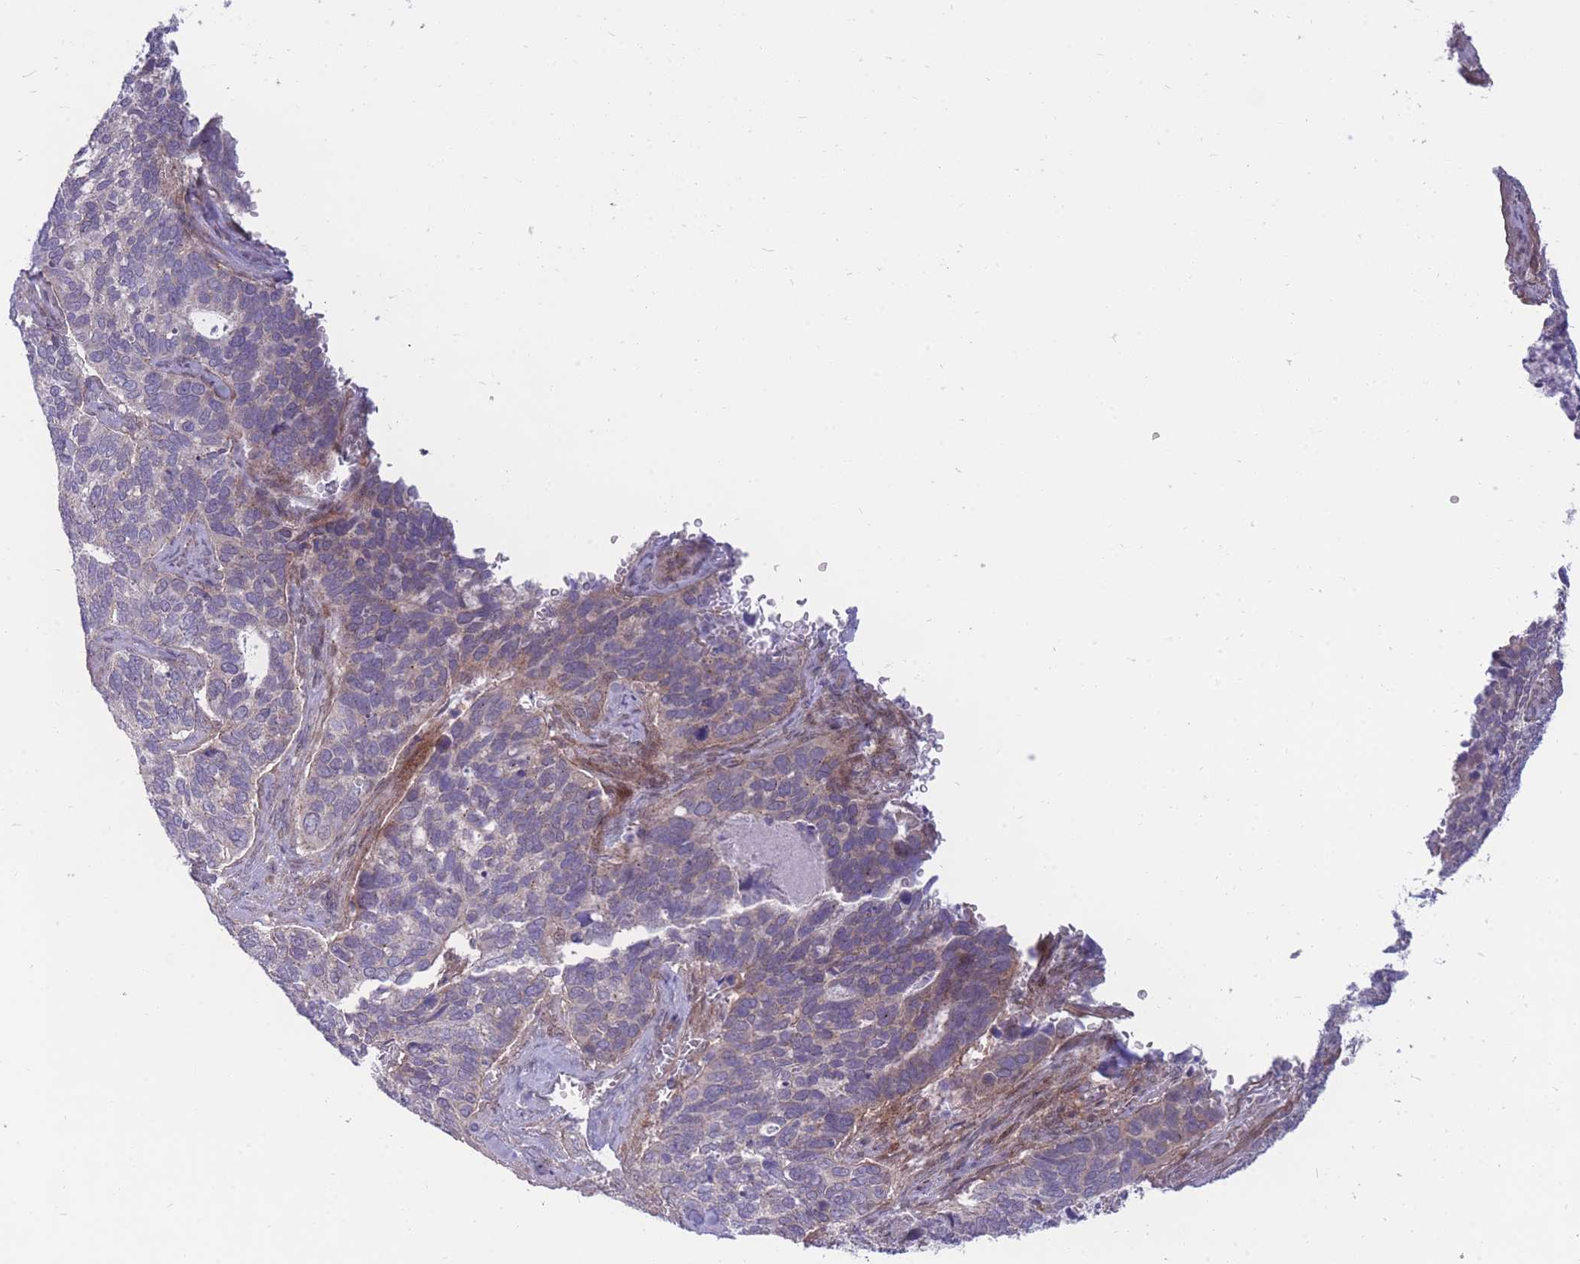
{"staining": {"intensity": "weak", "quantity": "<25%", "location": "cytoplasmic/membranous"}, "tissue": "cervical cancer", "cell_type": "Tumor cells", "image_type": "cancer", "snomed": [{"axis": "morphology", "description": "Squamous cell carcinoma, NOS"}, {"axis": "topography", "description": "Cervix"}], "caption": "DAB (3,3'-diaminobenzidine) immunohistochemical staining of human cervical squamous cell carcinoma displays no significant positivity in tumor cells. The staining was performed using DAB (3,3'-diaminobenzidine) to visualize the protein expression in brown, while the nuclei were stained in blue with hematoxylin (Magnification: 20x).", "gene": "RIC8A", "patient": {"sex": "female", "age": 38}}